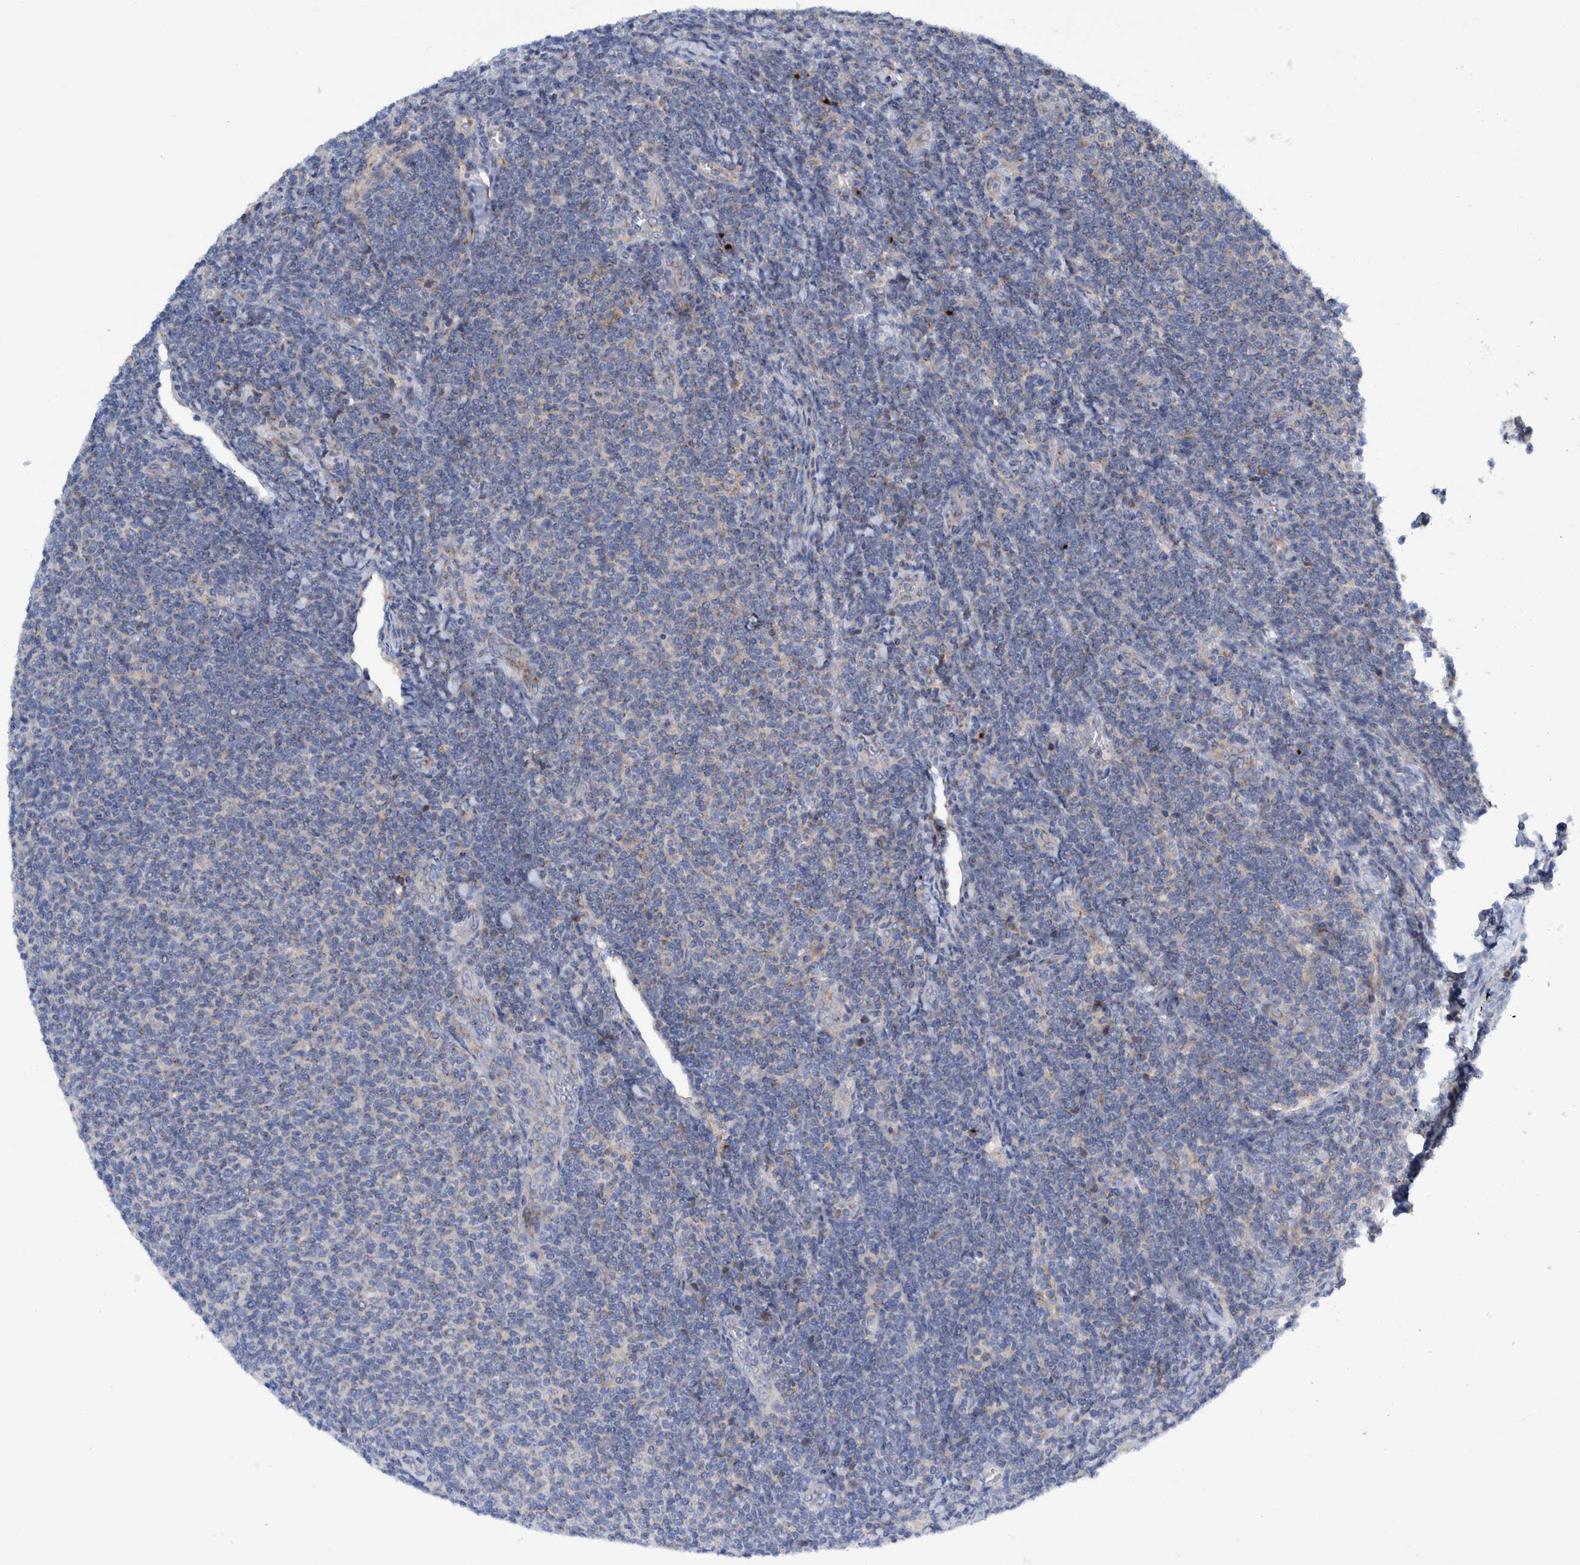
{"staining": {"intensity": "negative", "quantity": "none", "location": "none"}, "tissue": "lymphoma", "cell_type": "Tumor cells", "image_type": "cancer", "snomed": [{"axis": "morphology", "description": "Malignant lymphoma, non-Hodgkin's type, Low grade"}, {"axis": "topography", "description": "Lymph node"}], "caption": "IHC of human lymphoma shows no positivity in tumor cells.", "gene": "TRIM58", "patient": {"sex": "male", "age": 66}}